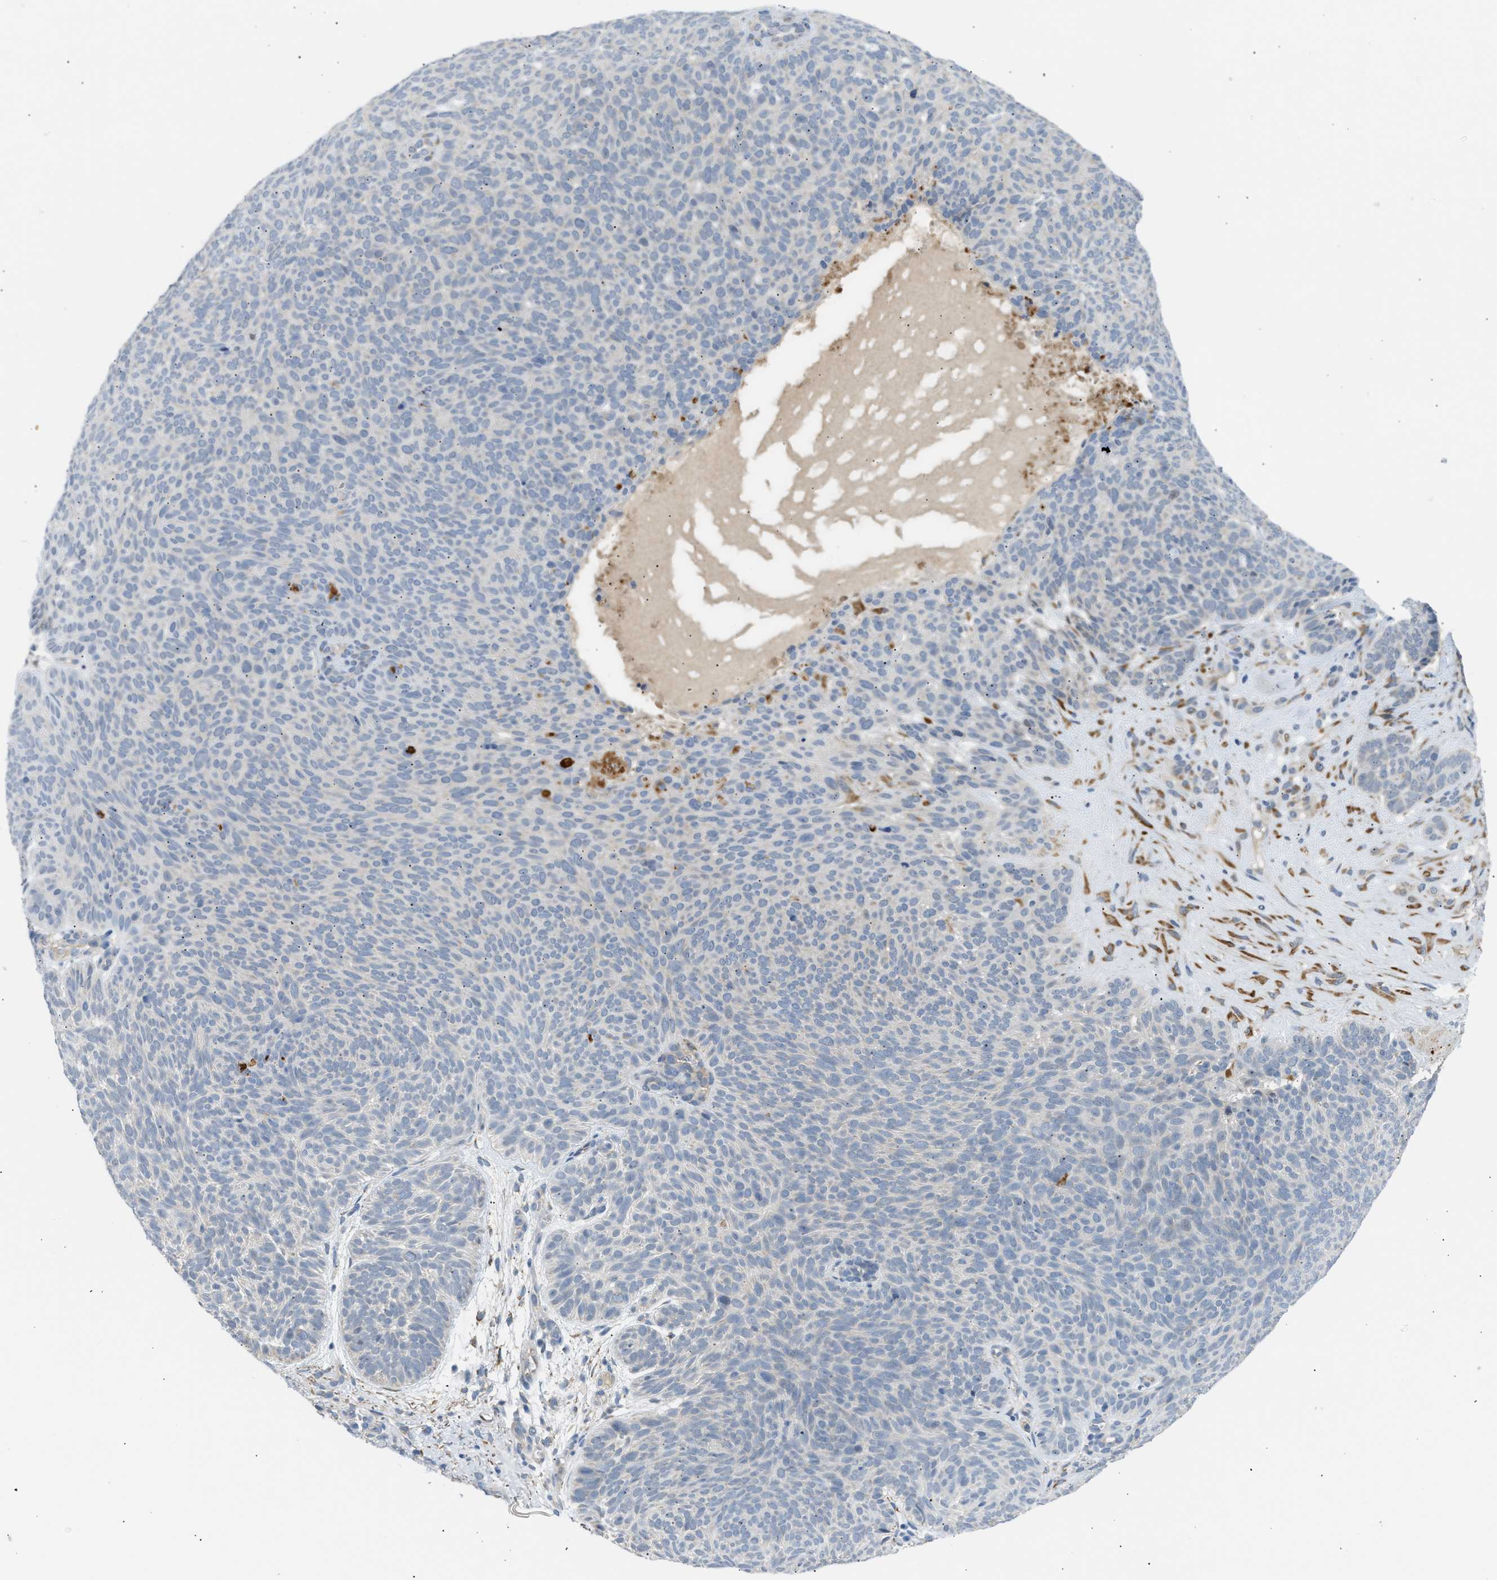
{"staining": {"intensity": "negative", "quantity": "none", "location": "none"}, "tissue": "skin cancer", "cell_type": "Tumor cells", "image_type": "cancer", "snomed": [{"axis": "morphology", "description": "Basal cell carcinoma"}, {"axis": "topography", "description": "Skin"}], "caption": "A high-resolution micrograph shows IHC staining of skin cancer, which exhibits no significant expression in tumor cells.", "gene": "KCNC2", "patient": {"sex": "male", "age": 61}}